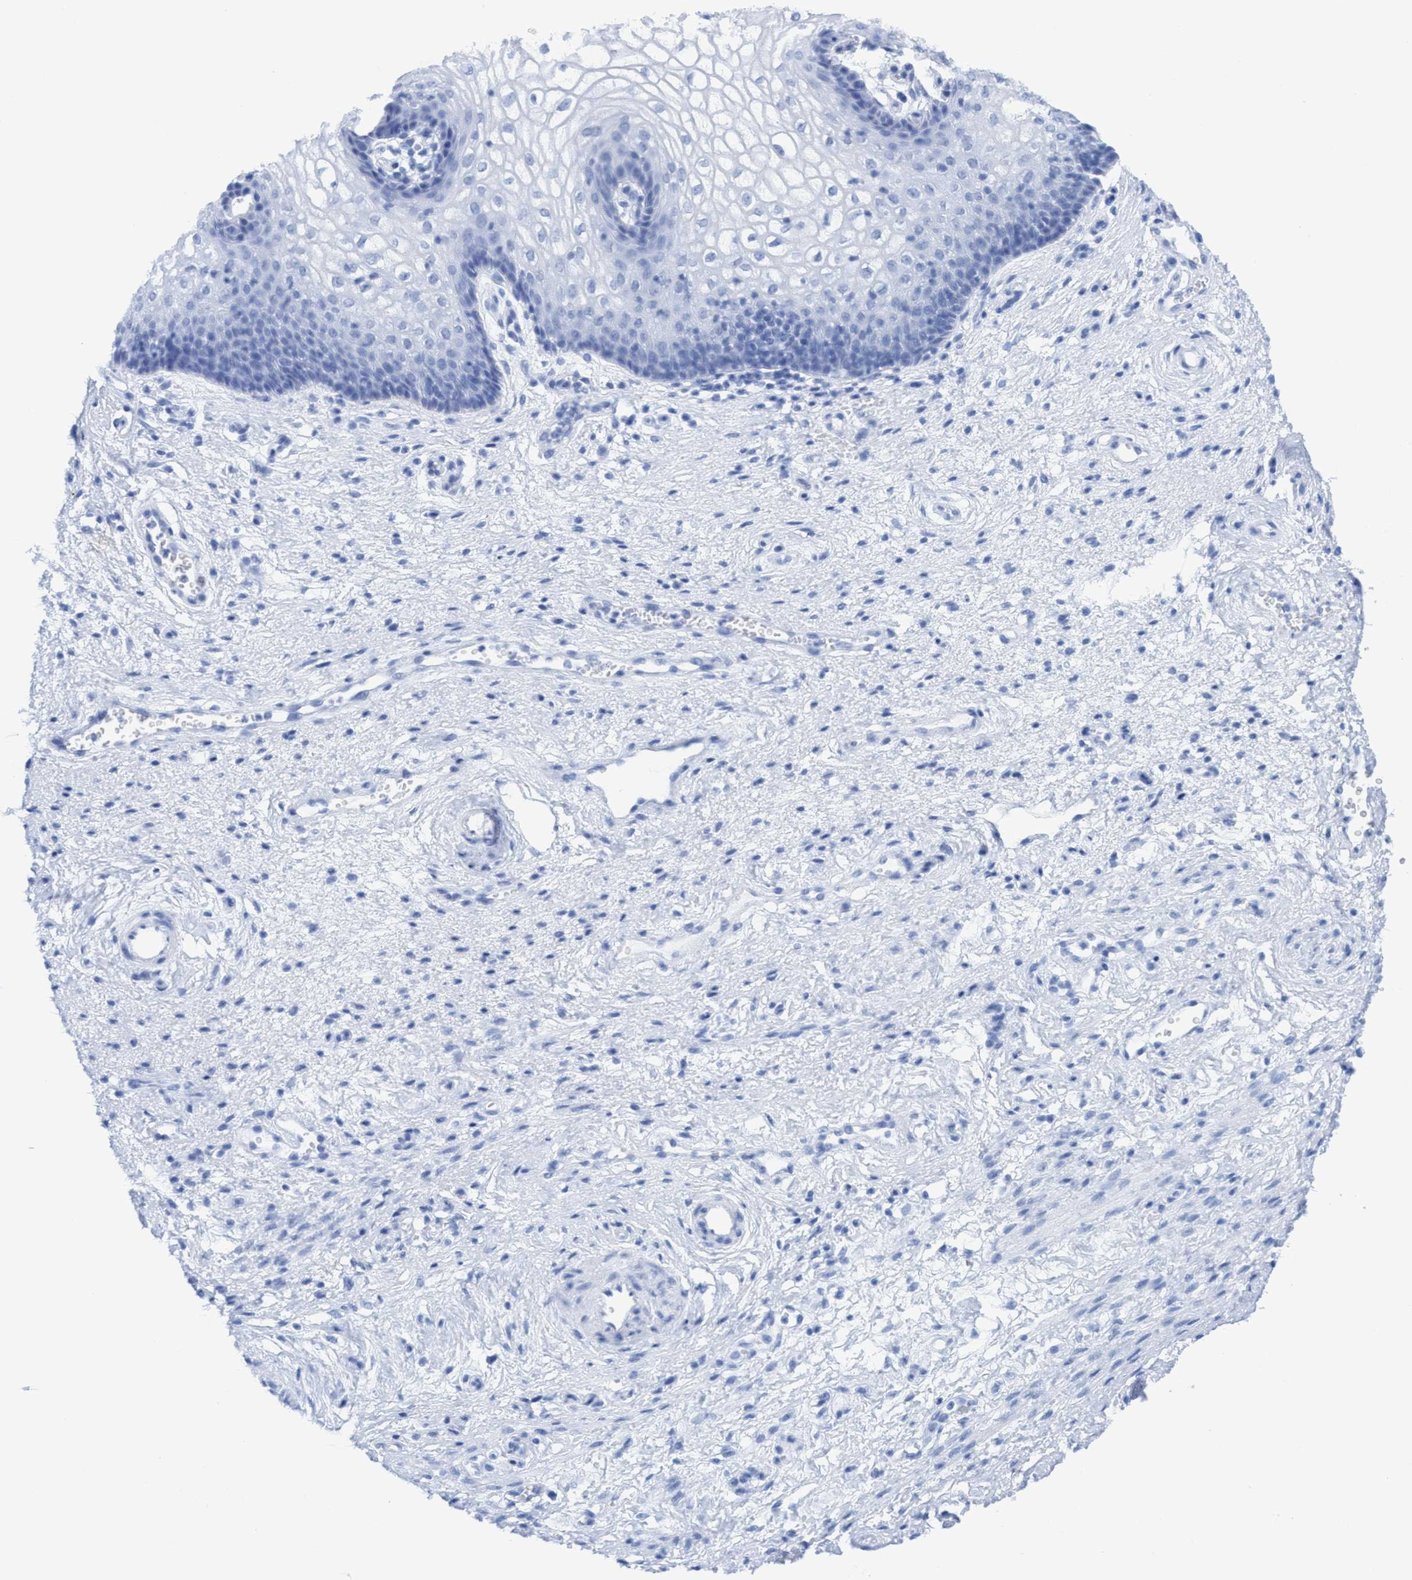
{"staining": {"intensity": "negative", "quantity": "none", "location": "none"}, "tissue": "vagina", "cell_type": "Squamous epithelial cells", "image_type": "normal", "snomed": [{"axis": "morphology", "description": "Normal tissue, NOS"}, {"axis": "topography", "description": "Vagina"}], "caption": "This is a image of immunohistochemistry staining of benign vagina, which shows no staining in squamous epithelial cells. (IHC, brightfield microscopy, high magnification).", "gene": "RSAD1", "patient": {"sex": "female", "age": 34}}